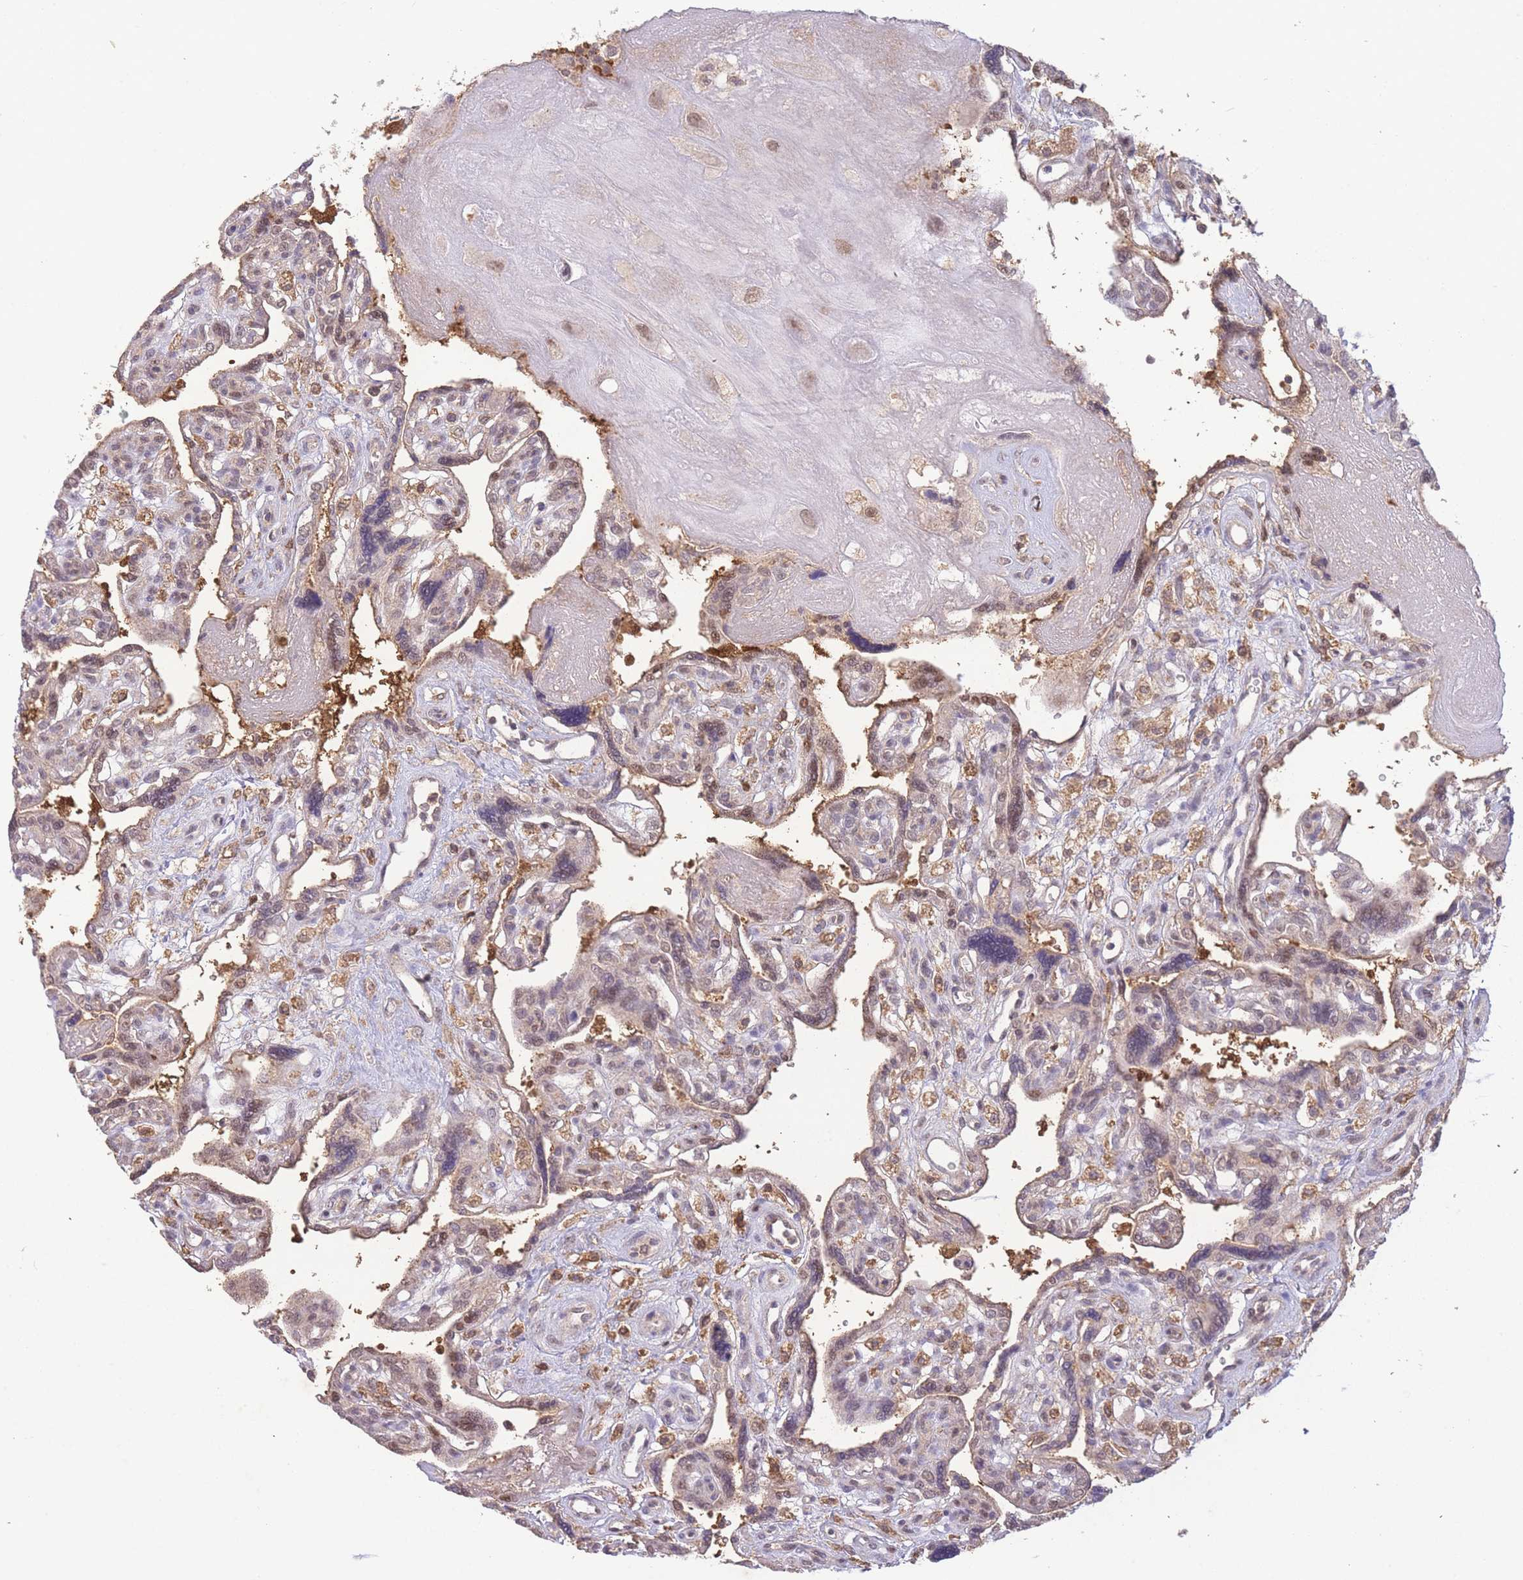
{"staining": {"intensity": "weak", "quantity": "25%-75%", "location": "nuclear"}, "tissue": "placenta", "cell_type": "Decidual cells", "image_type": "normal", "snomed": [{"axis": "morphology", "description": "Normal tissue, NOS"}, {"axis": "topography", "description": "Placenta"}], "caption": "Immunohistochemistry (DAB (3,3'-diaminobenzidine)) staining of normal placenta displays weak nuclear protein staining in about 25%-75% of decidual cells.", "gene": "RNF144B", "patient": {"sex": "female", "age": 39}}